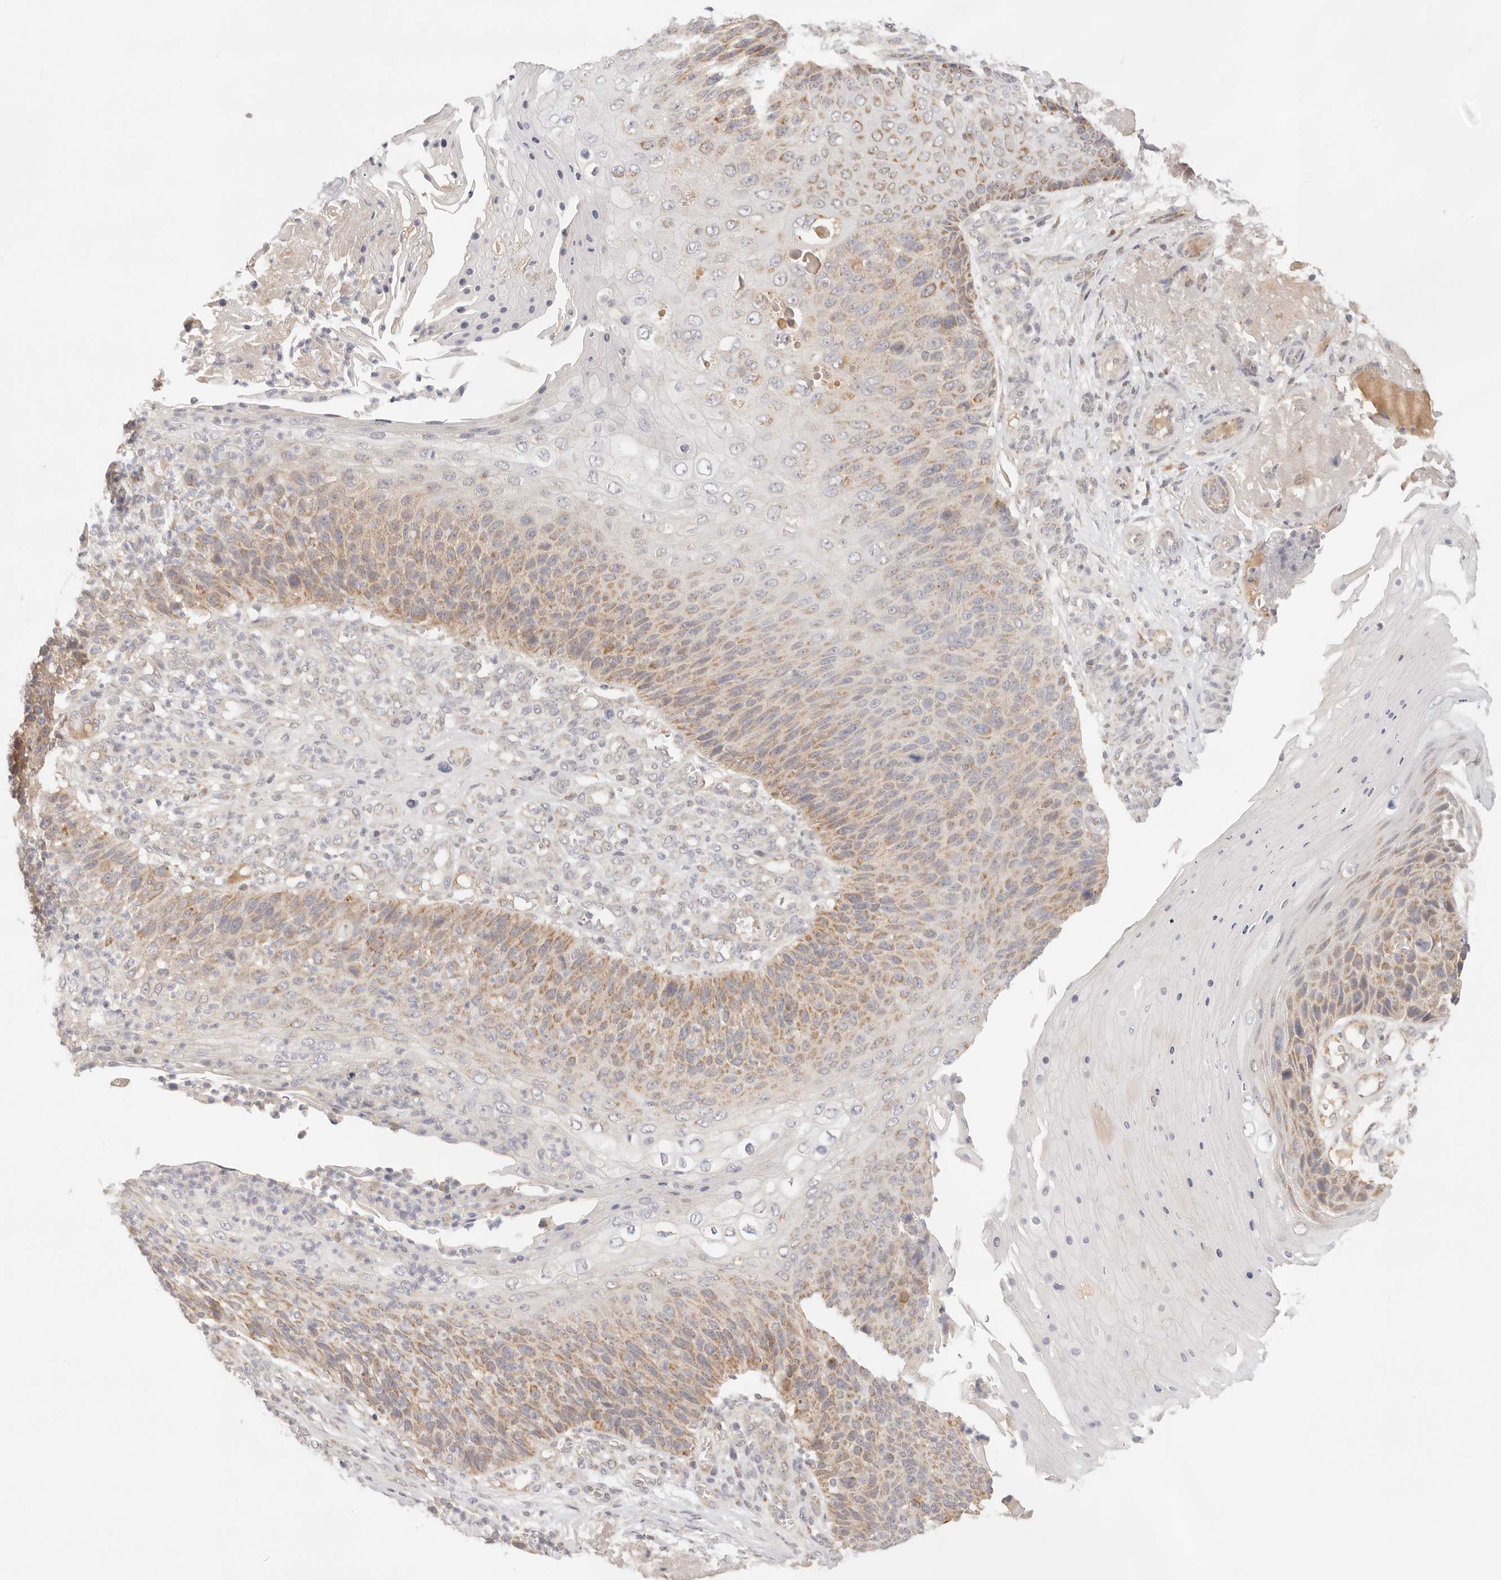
{"staining": {"intensity": "moderate", "quantity": "25%-75%", "location": "cytoplasmic/membranous"}, "tissue": "skin cancer", "cell_type": "Tumor cells", "image_type": "cancer", "snomed": [{"axis": "morphology", "description": "Squamous cell carcinoma, NOS"}, {"axis": "topography", "description": "Skin"}], "caption": "Immunohistochemical staining of skin cancer (squamous cell carcinoma) reveals moderate cytoplasmic/membranous protein positivity in approximately 25%-75% of tumor cells.", "gene": "COA6", "patient": {"sex": "female", "age": 88}}